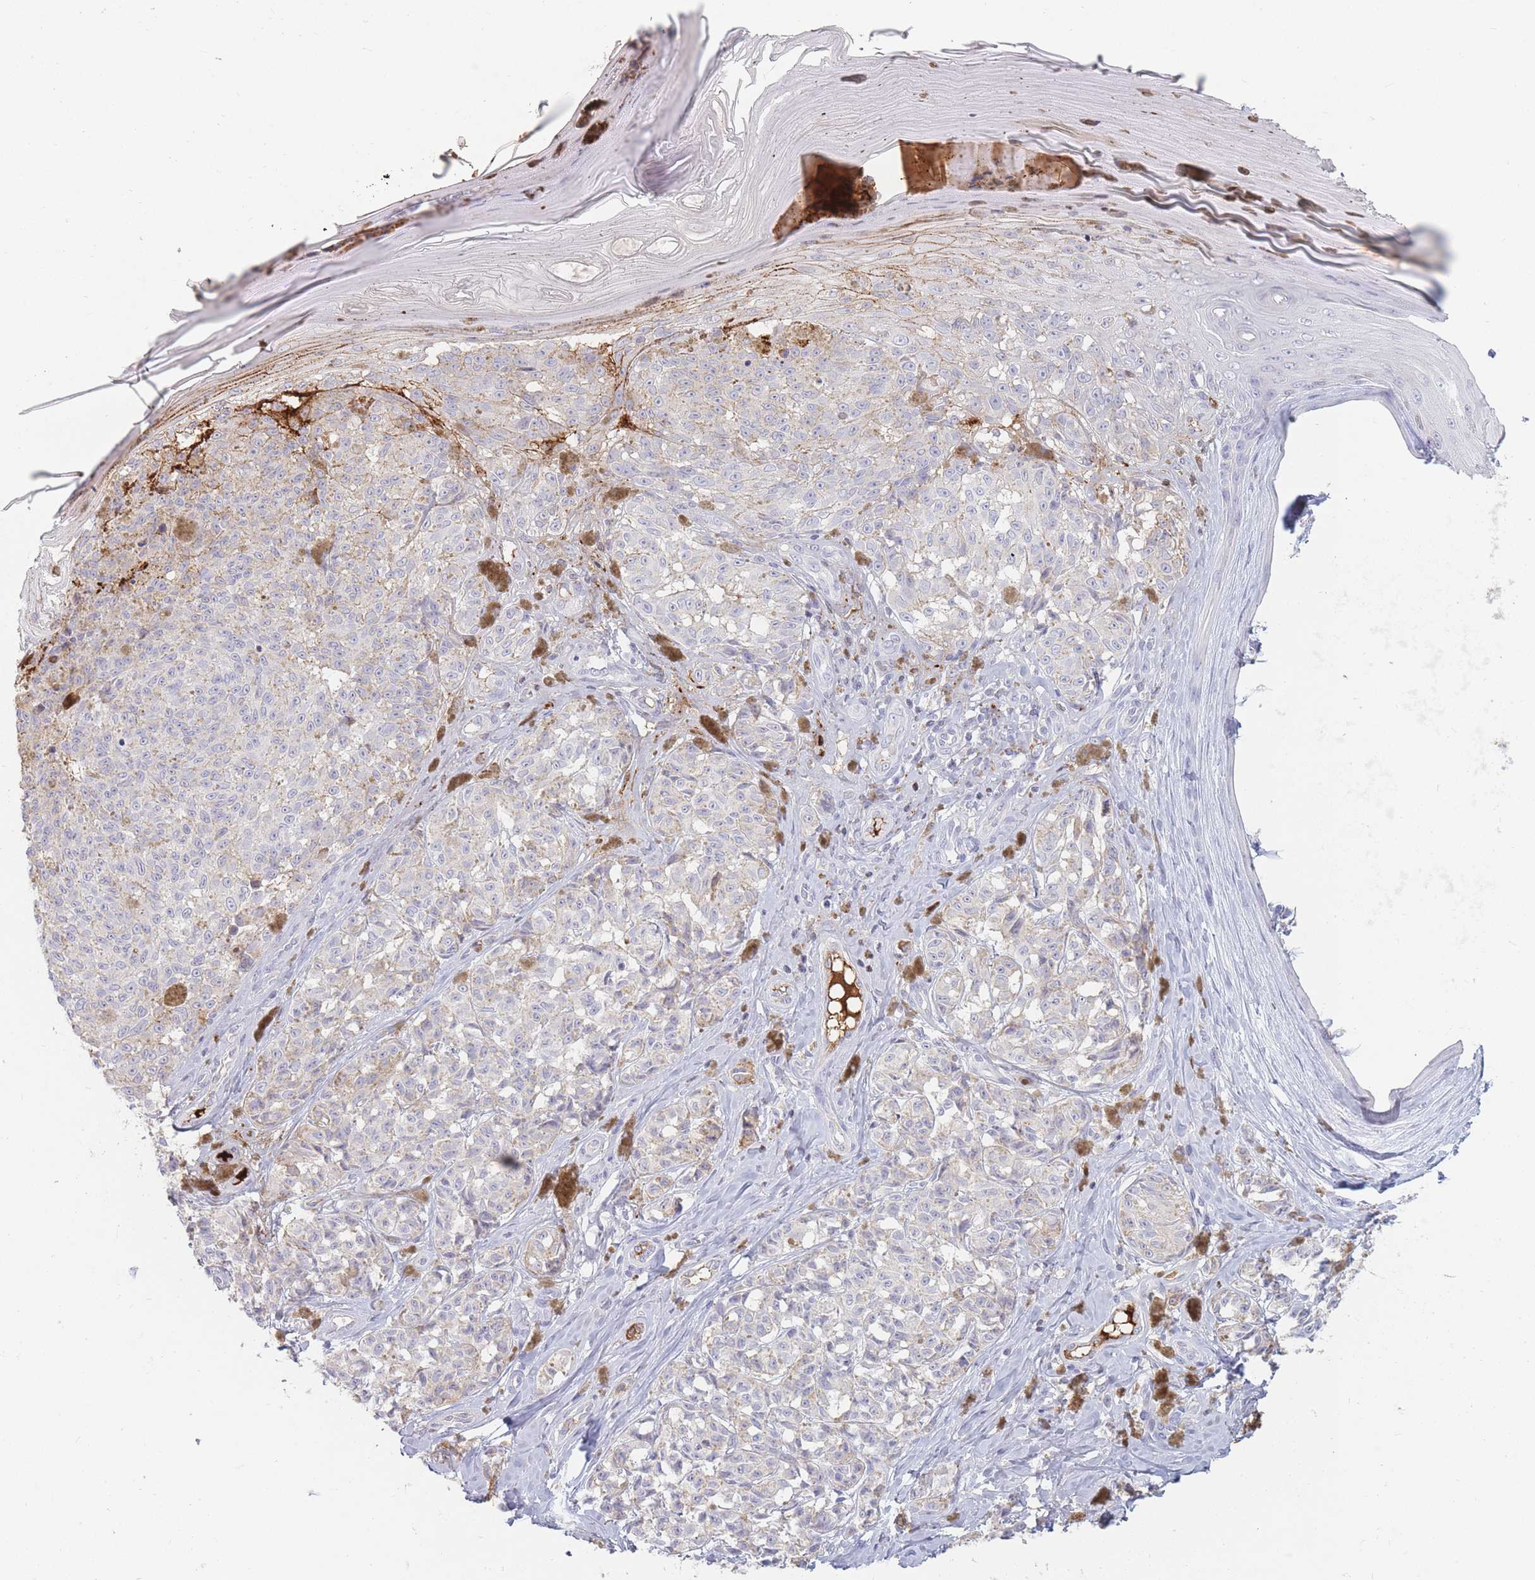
{"staining": {"intensity": "negative", "quantity": "none", "location": "none"}, "tissue": "melanoma", "cell_type": "Tumor cells", "image_type": "cancer", "snomed": [{"axis": "morphology", "description": "Malignant melanoma, NOS"}, {"axis": "topography", "description": "Skin"}], "caption": "High power microscopy micrograph of an IHC micrograph of melanoma, revealing no significant expression in tumor cells.", "gene": "PRG4", "patient": {"sex": "female", "age": 65}}